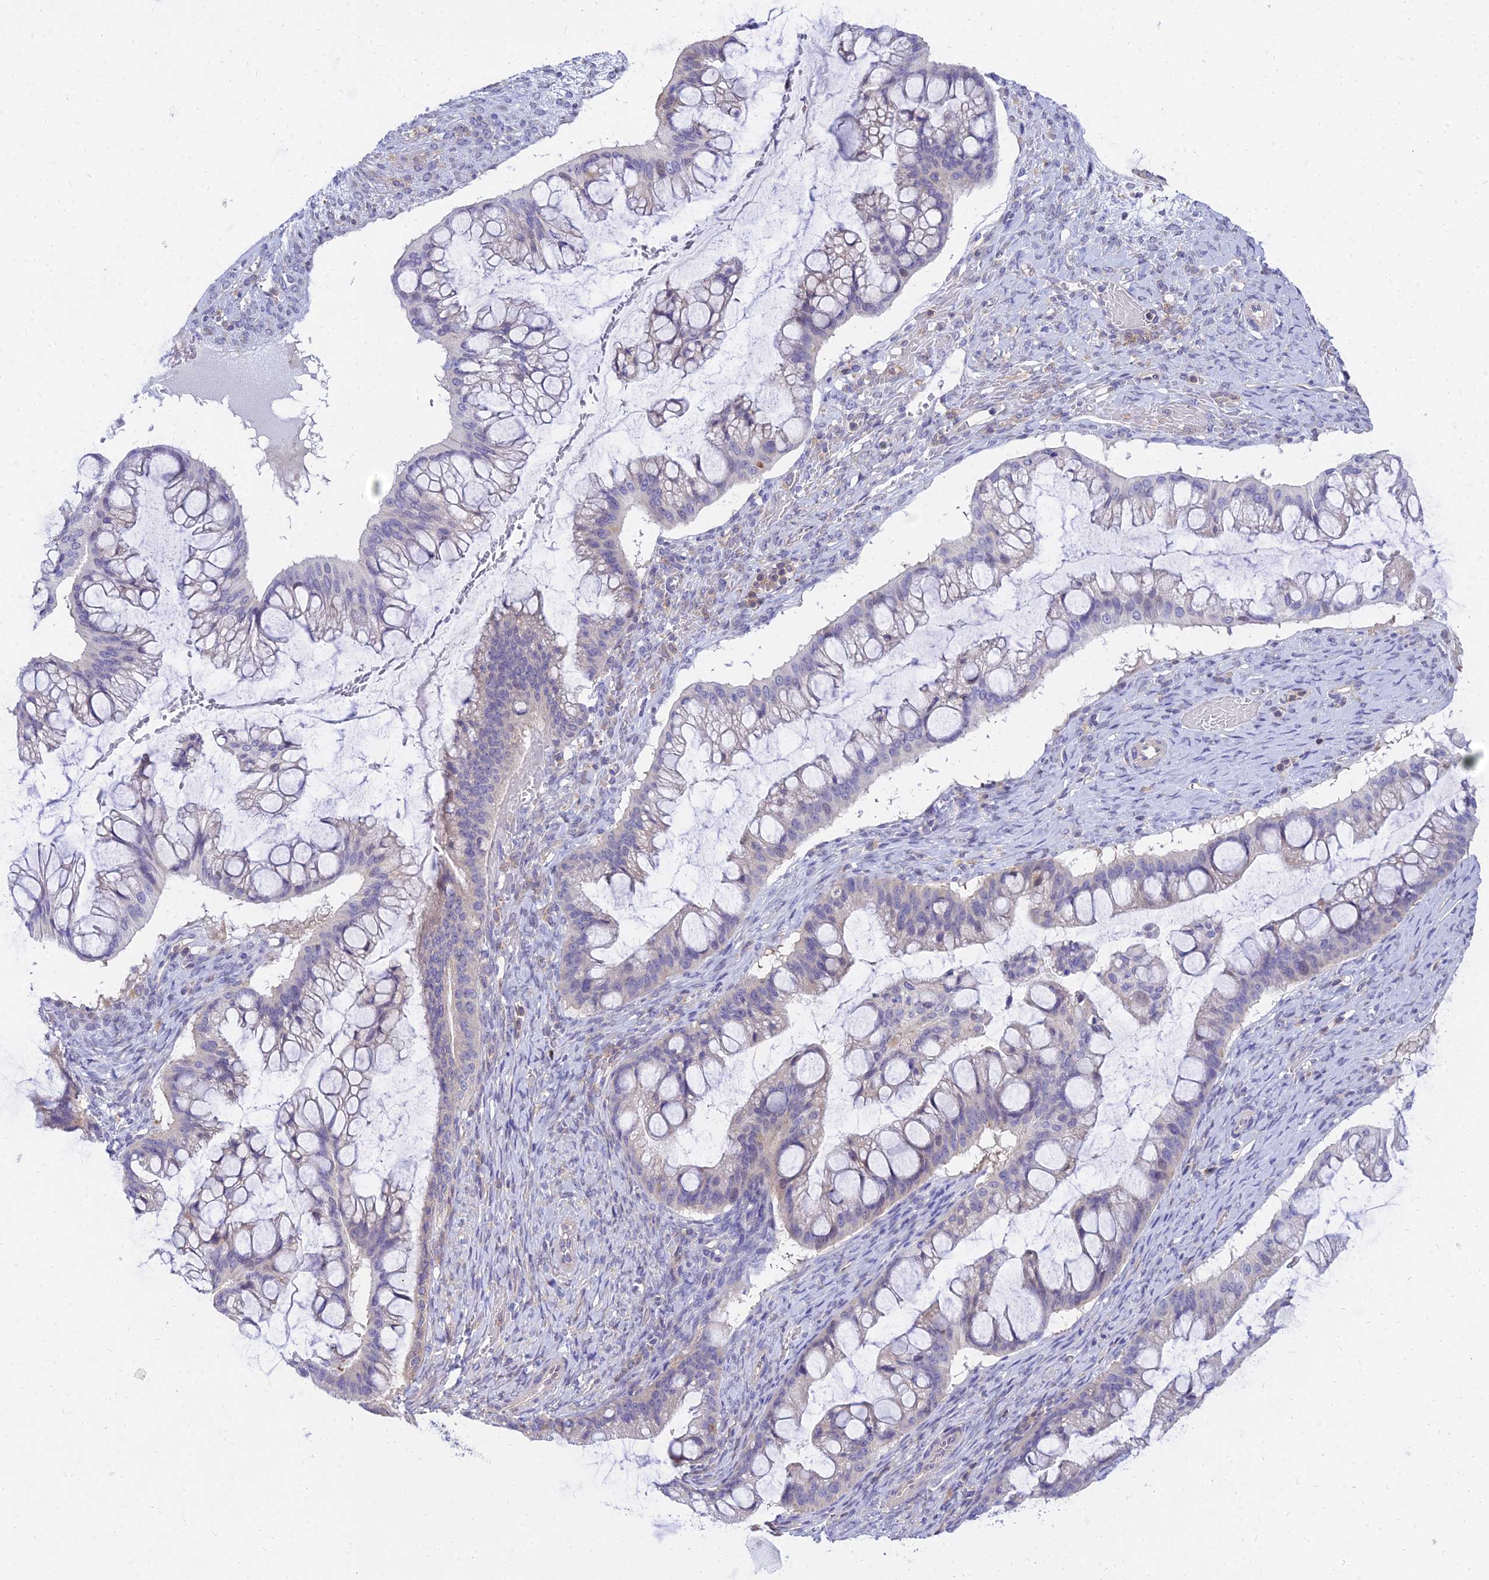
{"staining": {"intensity": "negative", "quantity": "none", "location": "none"}, "tissue": "ovarian cancer", "cell_type": "Tumor cells", "image_type": "cancer", "snomed": [{"axis": "morphology", "description": "Cystadenocarcinoma, mucinous, NOS"}, {"axis": "topography", "description": "Ovary"}], "caption": "There is no significant expression in tumor cells of ovarian cancer (mucinous cystadenocarcinoma). Nuclei are stained in blue.", "gene": "ARL8B", "patient": {"sex": "female", "age": 73}}